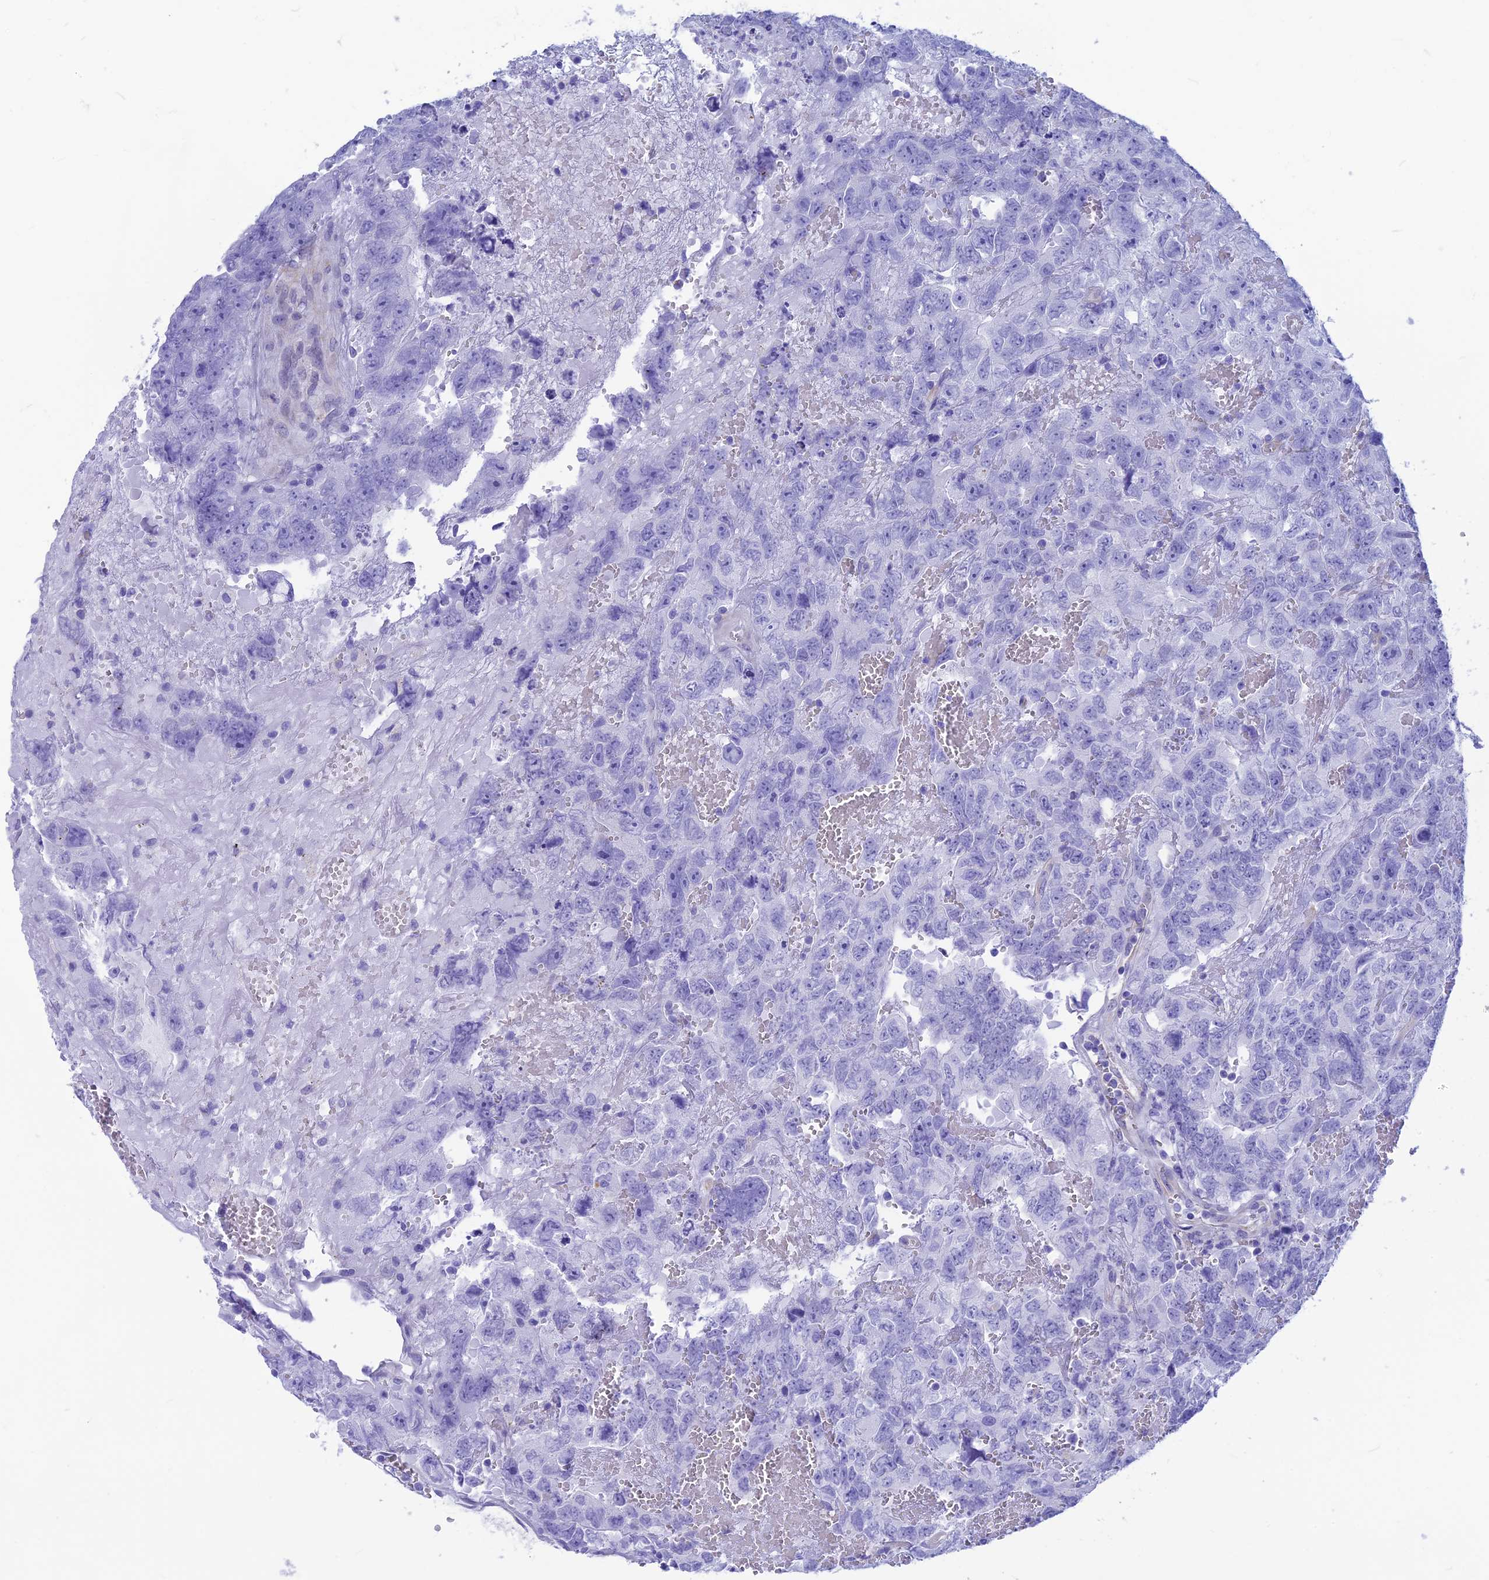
{"staining": {"intensity": "negative", "quantity": "none", "location": "none"}, "tissue": "testis cancer", "cell_type": "Tumor cells", "image_type": "cancer", "snomed": [{"axis": "morphology", "description": "Carcinoma, Embryonal, NOS"}, {"axis": "topography", "description": "Testis"}], "caption": "Human testis embryonal carcinoma stained for a protein using immunohistochemistry shows no staining in tumor cells.", "gene": "GNGT2", "patient": {"sex": "male", "age": 45}}